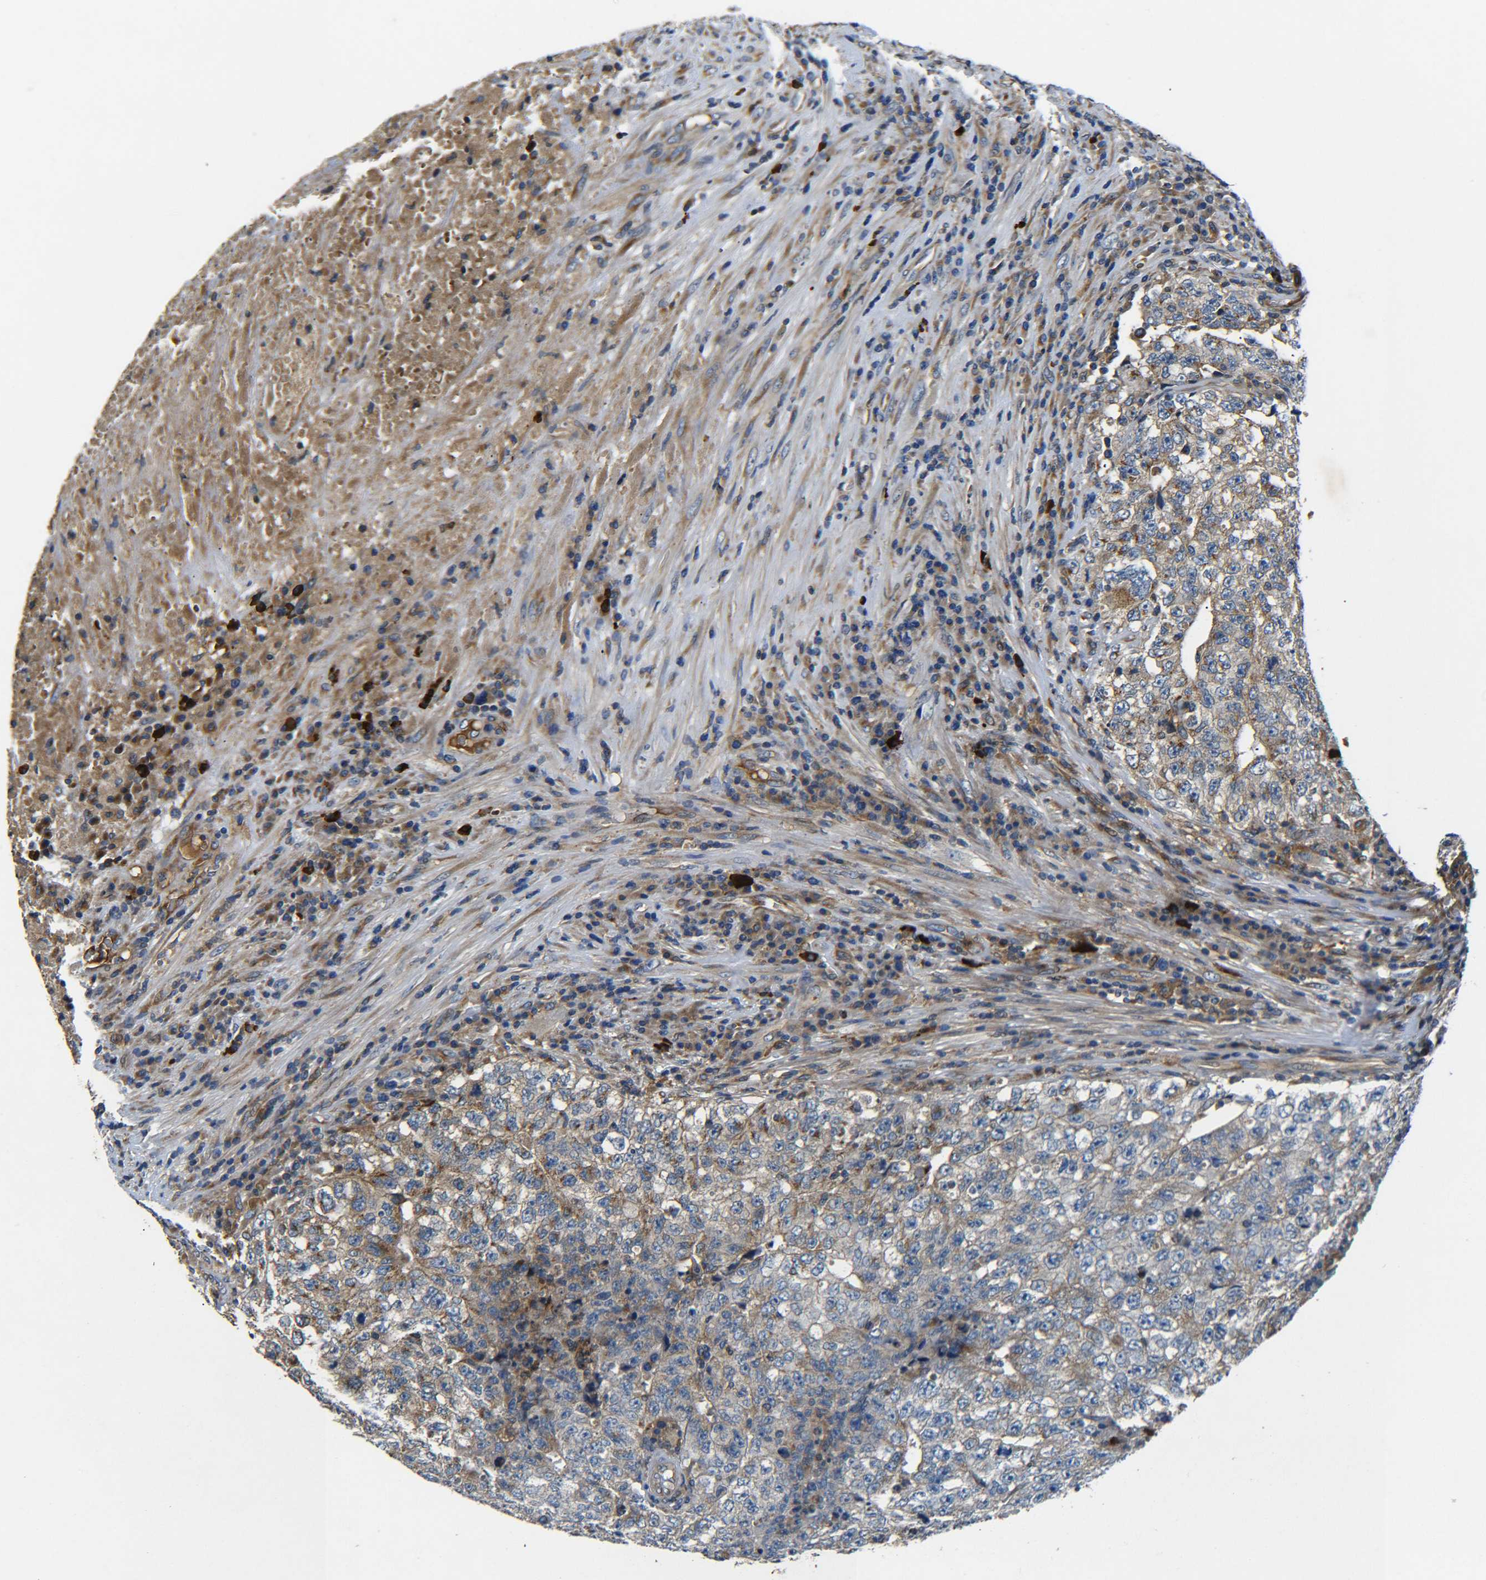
{"staining": {"intensity": "moderate", "quantity": ">75%", "location": "cytoplasmic/membranous"}, "tissue": "testis cancer", "cell_type": "Tumor cells", "image_type": "cancer", "snomed": [{"axis": "morphology", "description": "Necrosis, NOS"}, {"axis": "morphology", "description": "Carcinoma, Embryonal, NOS"}, {"axis": "topography", "description": "Testis"}], "caption": "Immunohistochemistry photomicrograph of neoplastic tissue: testis cancer (embryonal carcinoma) stained using IHC shows medium levels of moderate protein expression localized specifically in the cytoplasmic/membranous of tumor cells, appearing as a cytoplasmic/membranous brown color.", "gene": "RAB1B", "patient": {"sex": "male", "age": 19}}